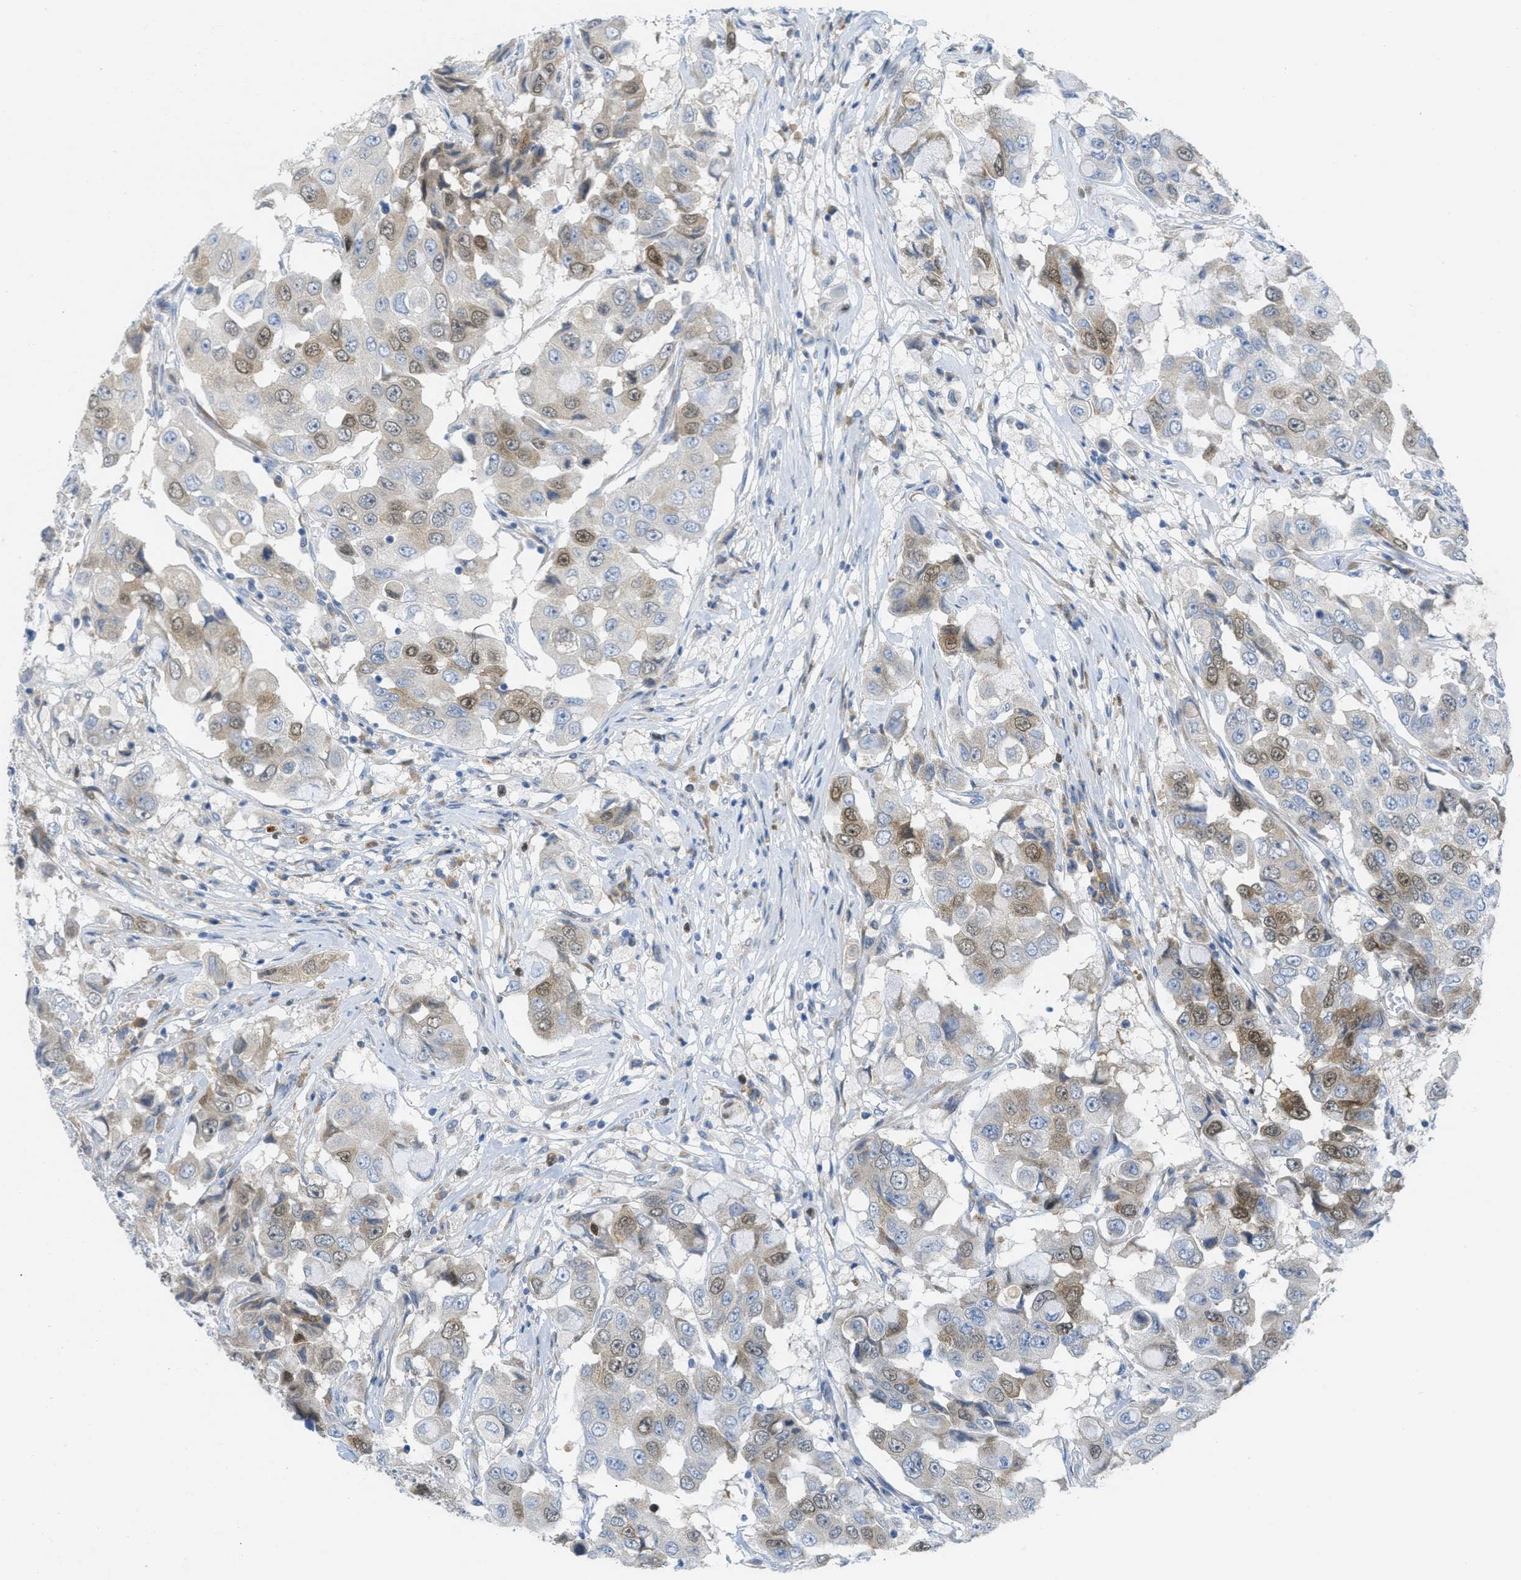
{"staining": {"intensity": "moderate", "quantity": "25%-75%", "location": "cytoplasmic/membranous,nuclear"}, "tissue": "breast cancer", "cell_type": "Tumor cells", "image_type": "cancer", "snomed": [{"axis": "morphology", "description": "Duct carcinoma"}, {"axis": "topography", "description": "Breast"}], "caption": "Tumor cells display moderate cytoplasmic/membranous and nuclear positivity in approximately 25%-75% of cells in breast cancer. The staining was performed using DAB (3,3'-diaminobenzidine), with brown indicating positive protein expression. Nuclei are stained blue with hematoxylin.", "gene": "ORC6", "patient": {"sex": "female", "age": 27}}